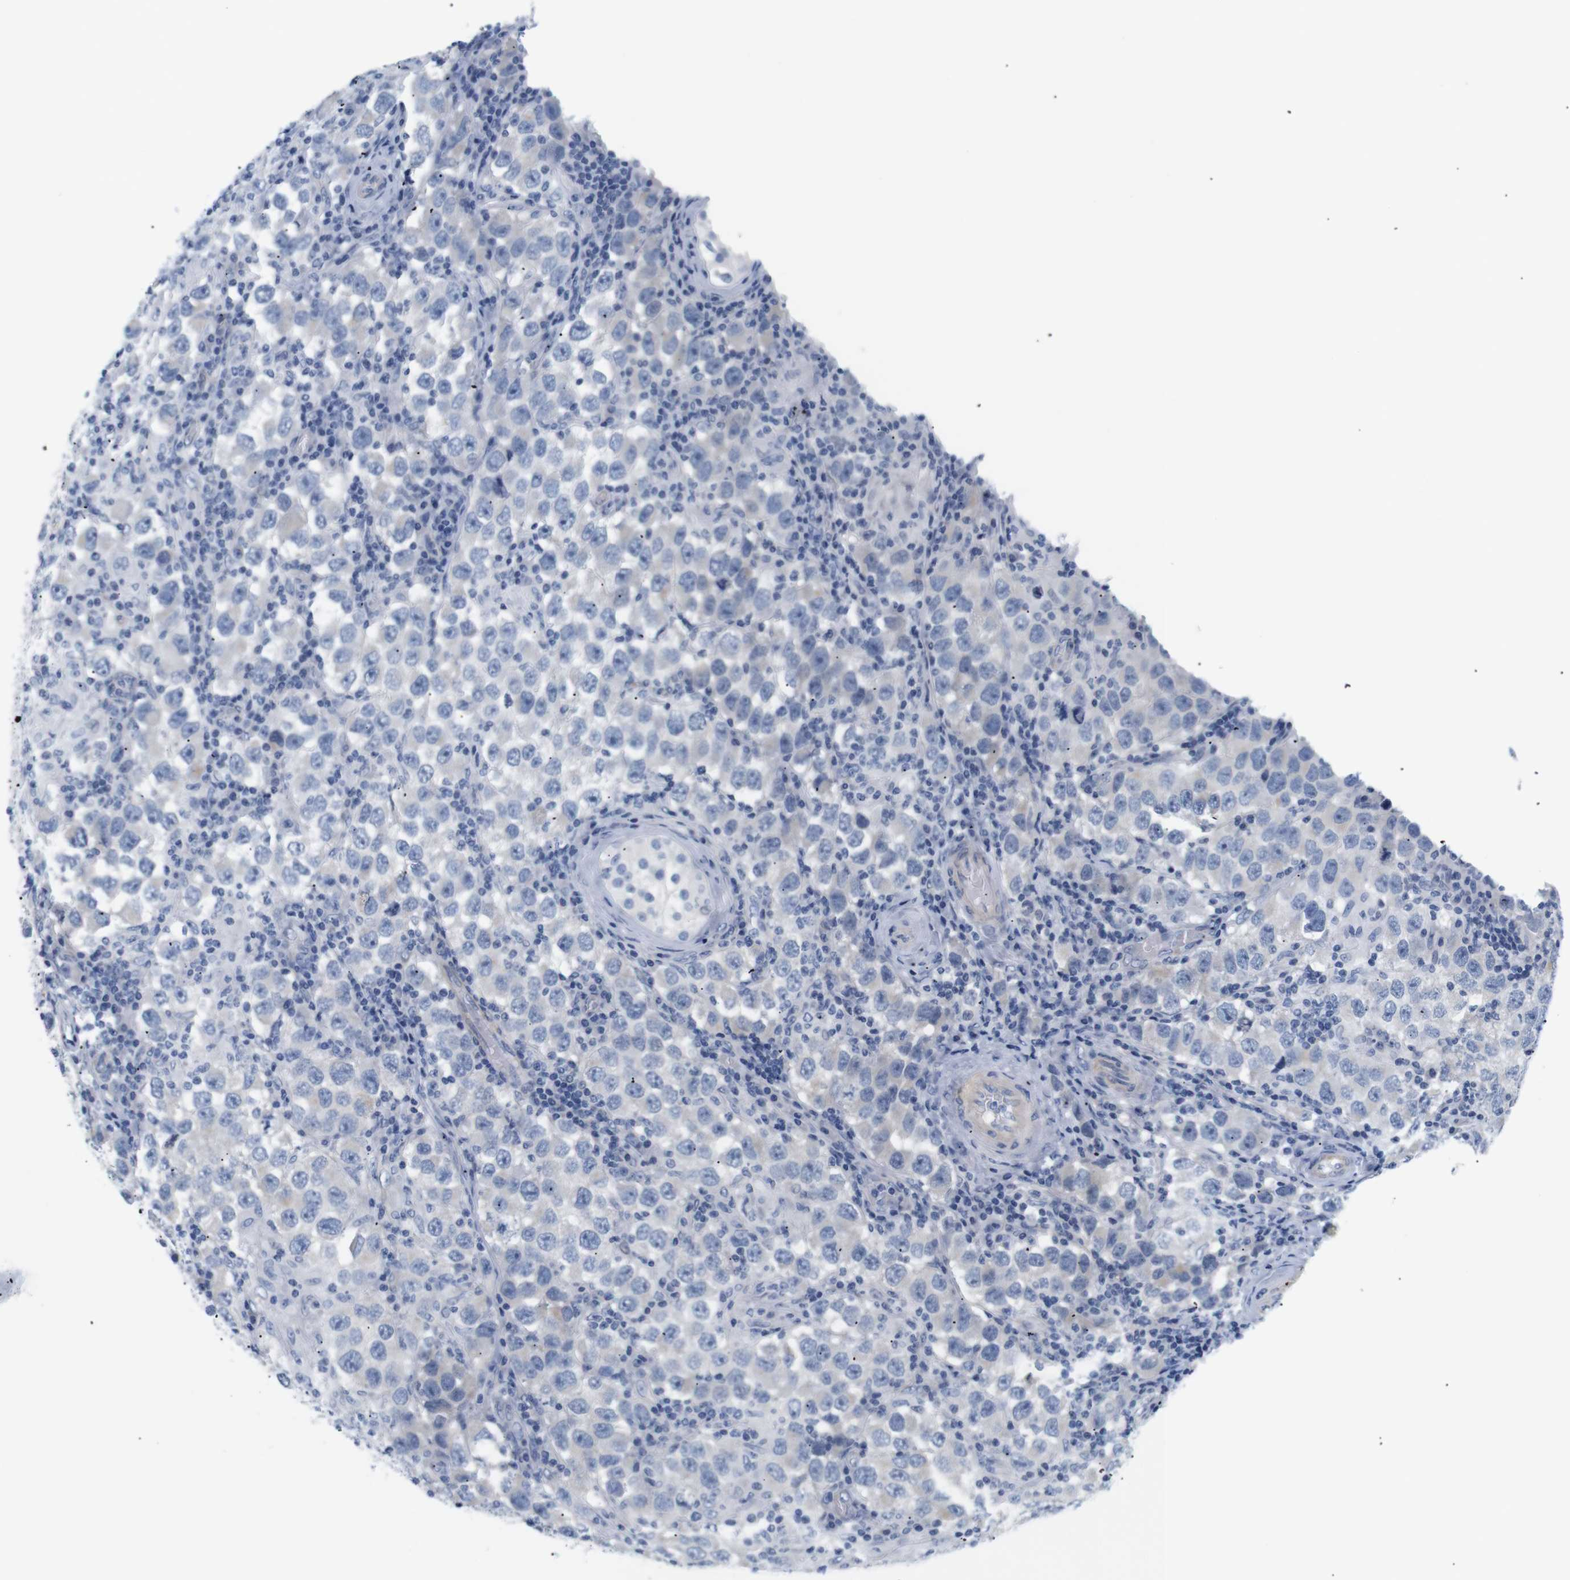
{"staining": {"intensity": "negative", "quantity": "none", "location": "none"}, "tissue": "testis cancer", "cell_type": "Tumor cells", "image_type": "cancer", "snomed": [{"axis": "morphology", "description": "Carcinoma, Embryonal, NOS"}, {"axis": "topography", "description": "Testis"}], "caption": "DAB (3,3'-diaminobenzidine) immunohistochemical staining of testis cancer (embryonal carcinoma) exhibits no significant positivity in tumor cells.", "gene": "STMN3", "patient": {"sex": "male", "age": 21}}